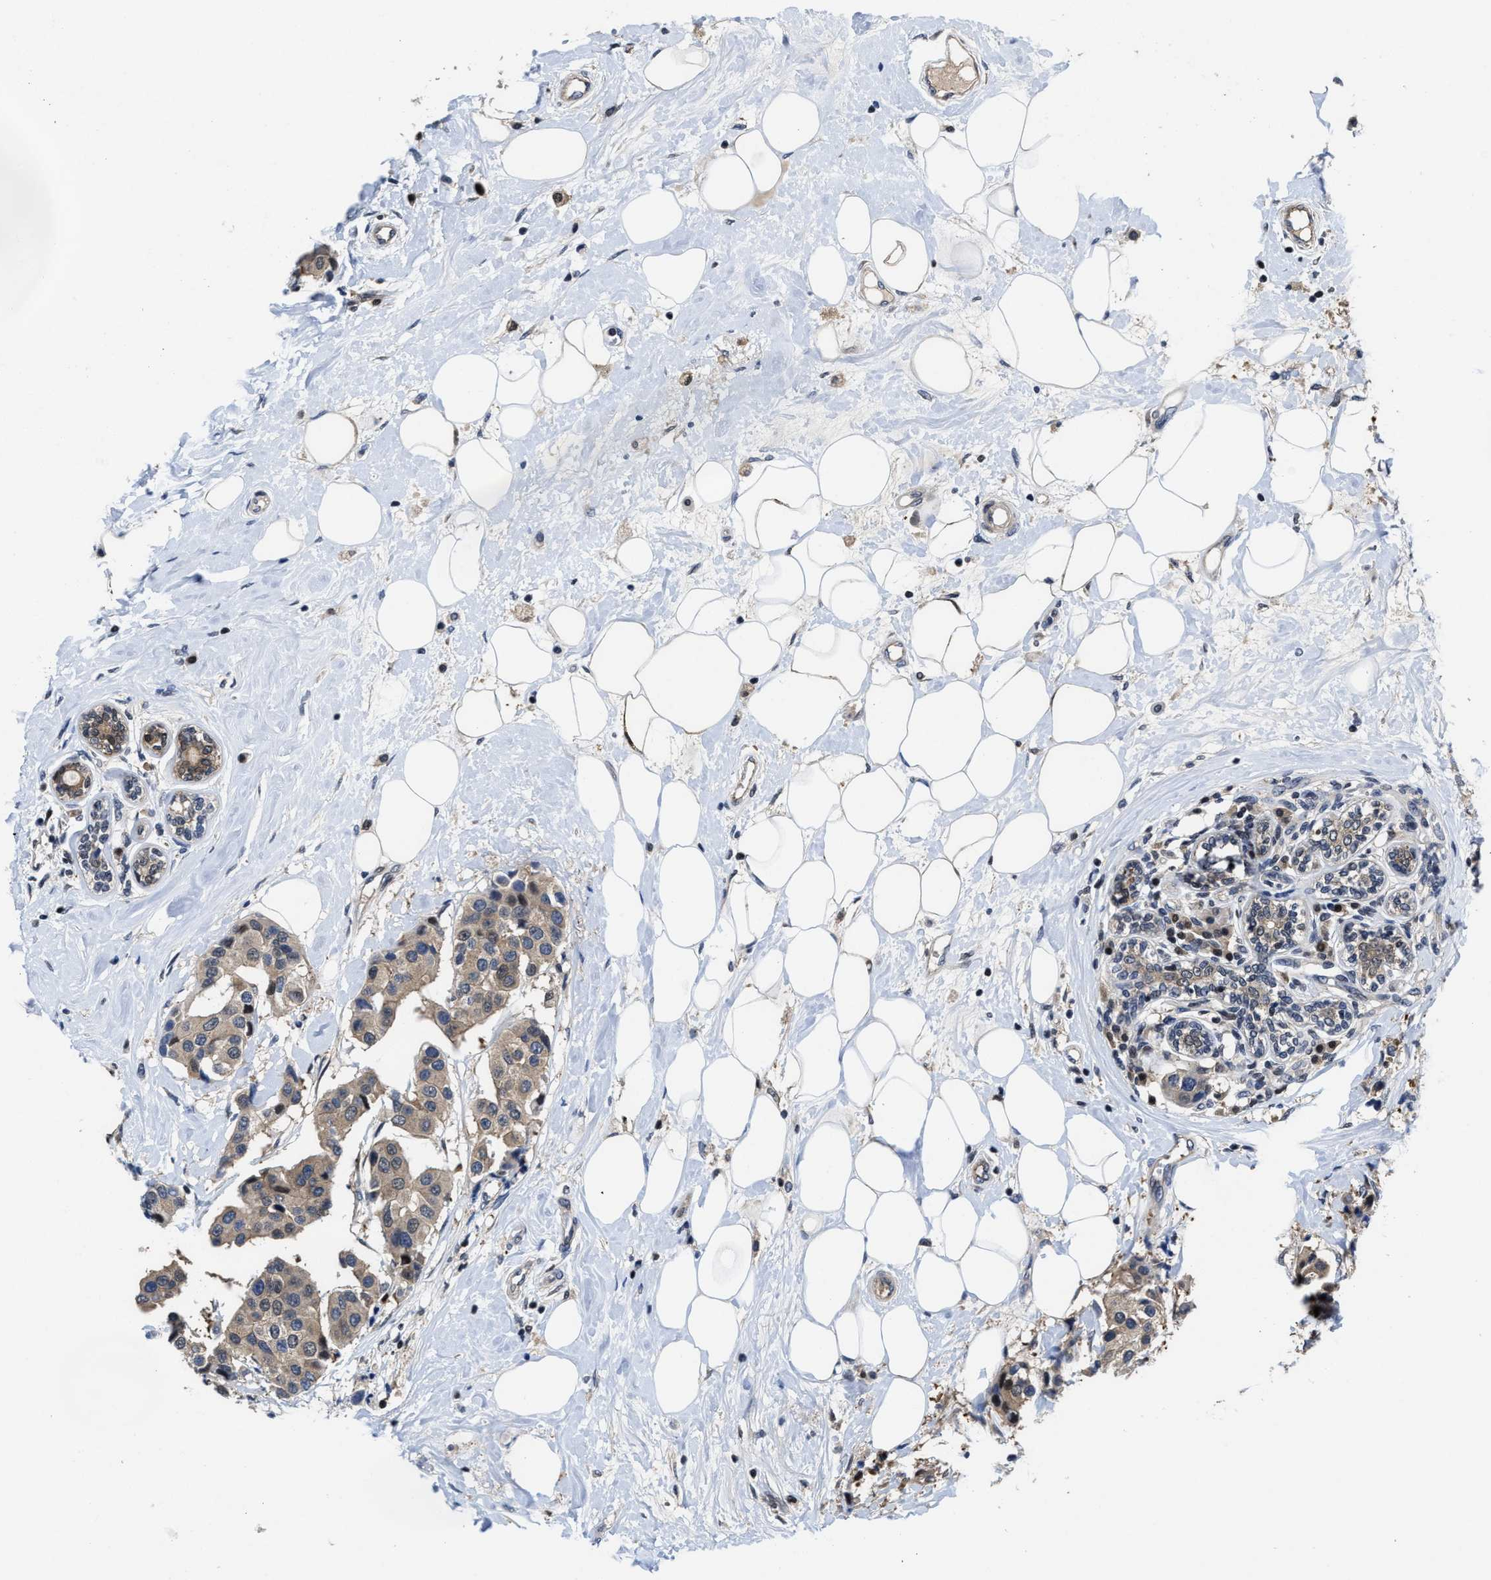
{"staining": {"intensity": "weak", "quantity": ">75%", "location": "cytoplasmic/membranous"}, "tissue": "breast cancer", "cell_type": "Tumor cells", "image_type": "cancer", "snomed": [{"axis": "morphology", "description": "Normal tissue, NOS"}, {"axis": "morphology", "description": "Duct carcinoma"}, {"axis": "topography", "description": "Breast"}], "caption": "Breast invasive ductal carcinoma stained with a protein marker shows weak staining in tumor cells.", "gene": "KIF12", "patient": {"sex": "female", "age": 39}}